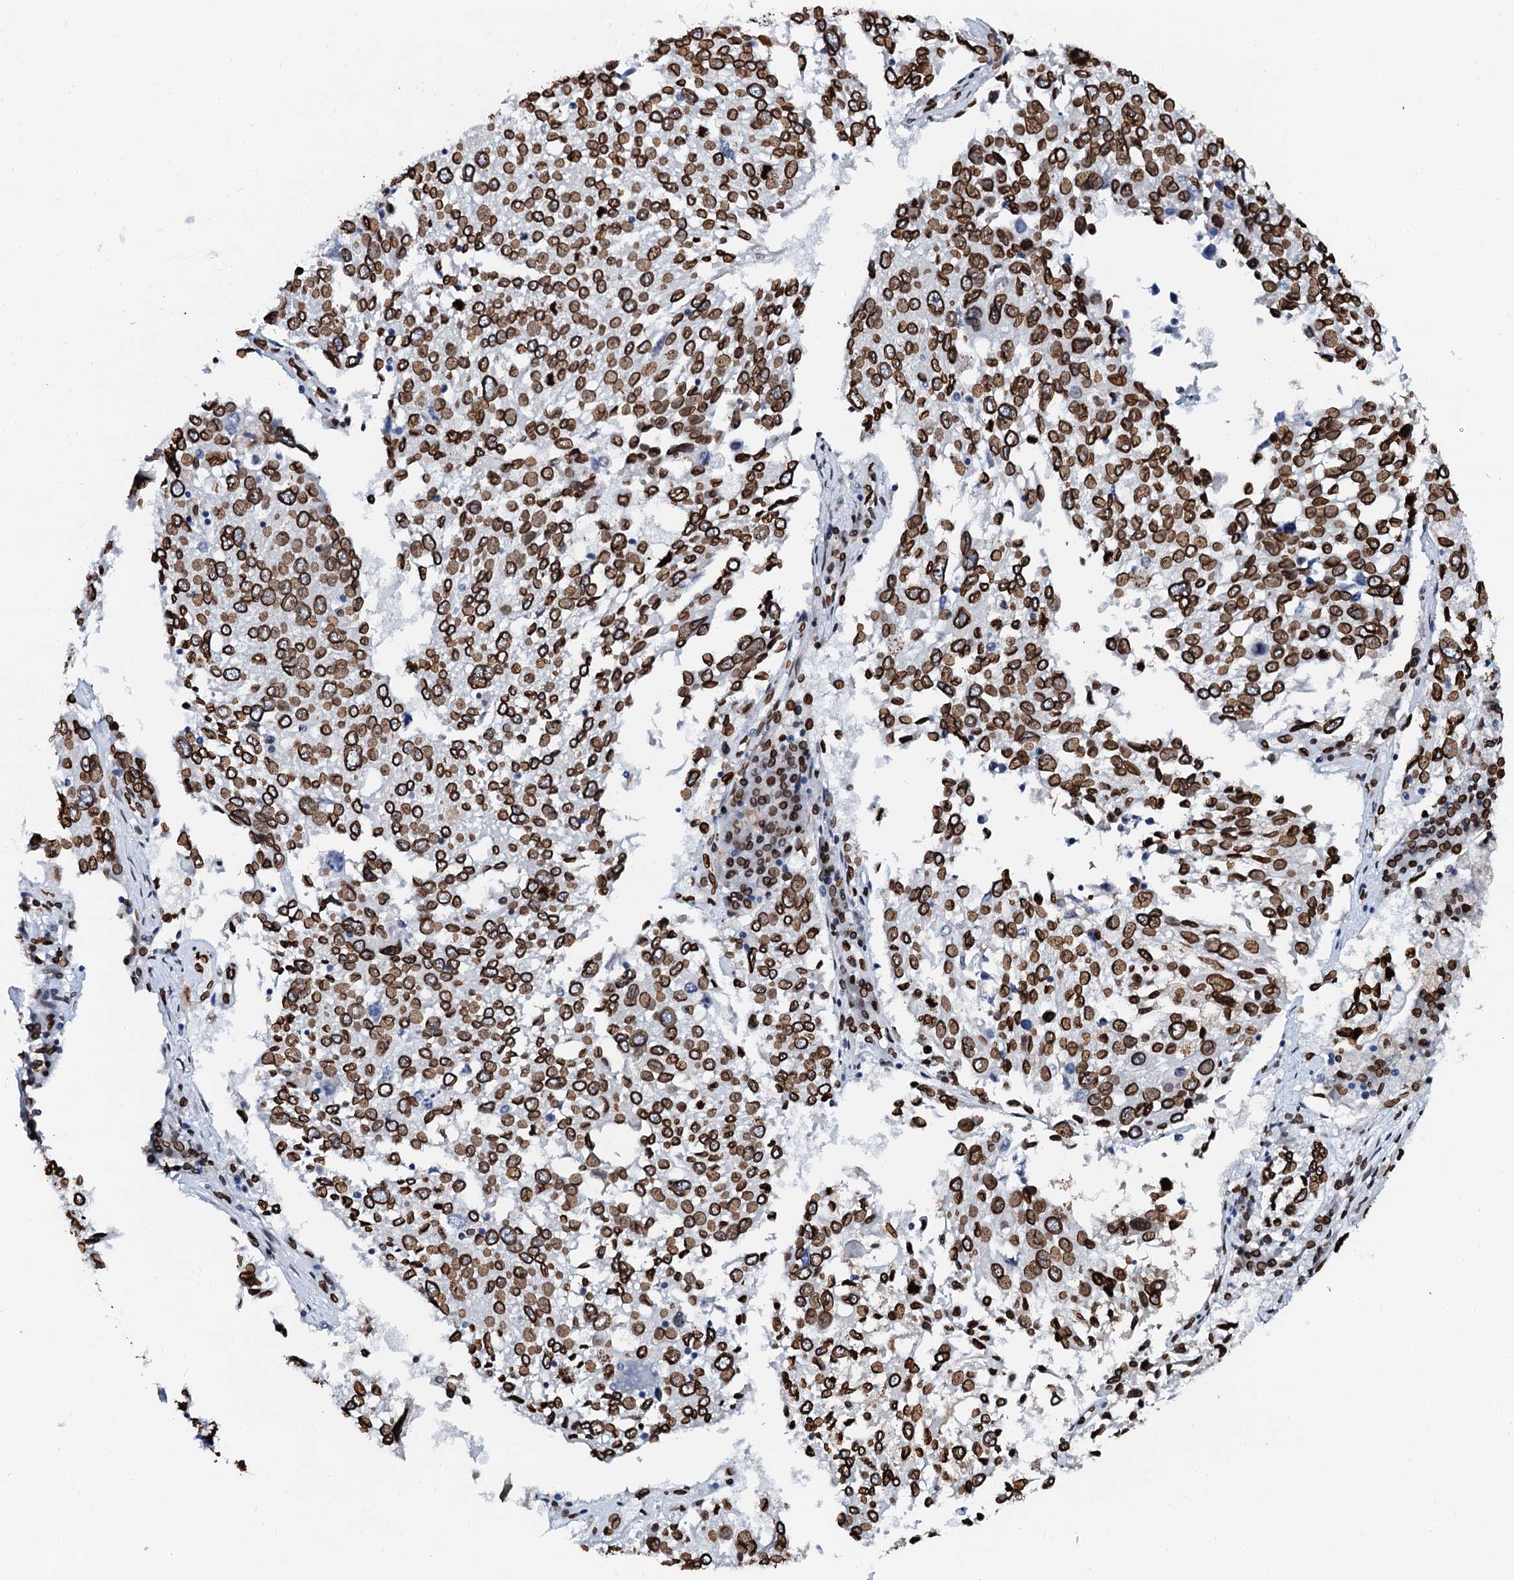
{"staining": {"intensity": "strong", "quantity": ">75%", "location": "cytoplasmic/membranous,nuclear"}, "tissue": "lung cancer", "cell_type": "Tumor cells", "image_type": "cancer", "snomed": [{"axis": "morphology", "description": "Squamous cell carcinoma, NOS"}, {"axis": "topography", "description": "Lung"}], "caption": "Strong cytoplasmic/membranous and nuclear protein positivity is appreciated in about >75% of tumor cells in lung cancer. The staining was performed using DAB (3,3'-diaminobenzidine), with brown indicating positive protein expression. Nuclei are stained blue with hematoxylin.", "gene": "KATNAL2", "patient": {"sex": "male", "age": 65}}